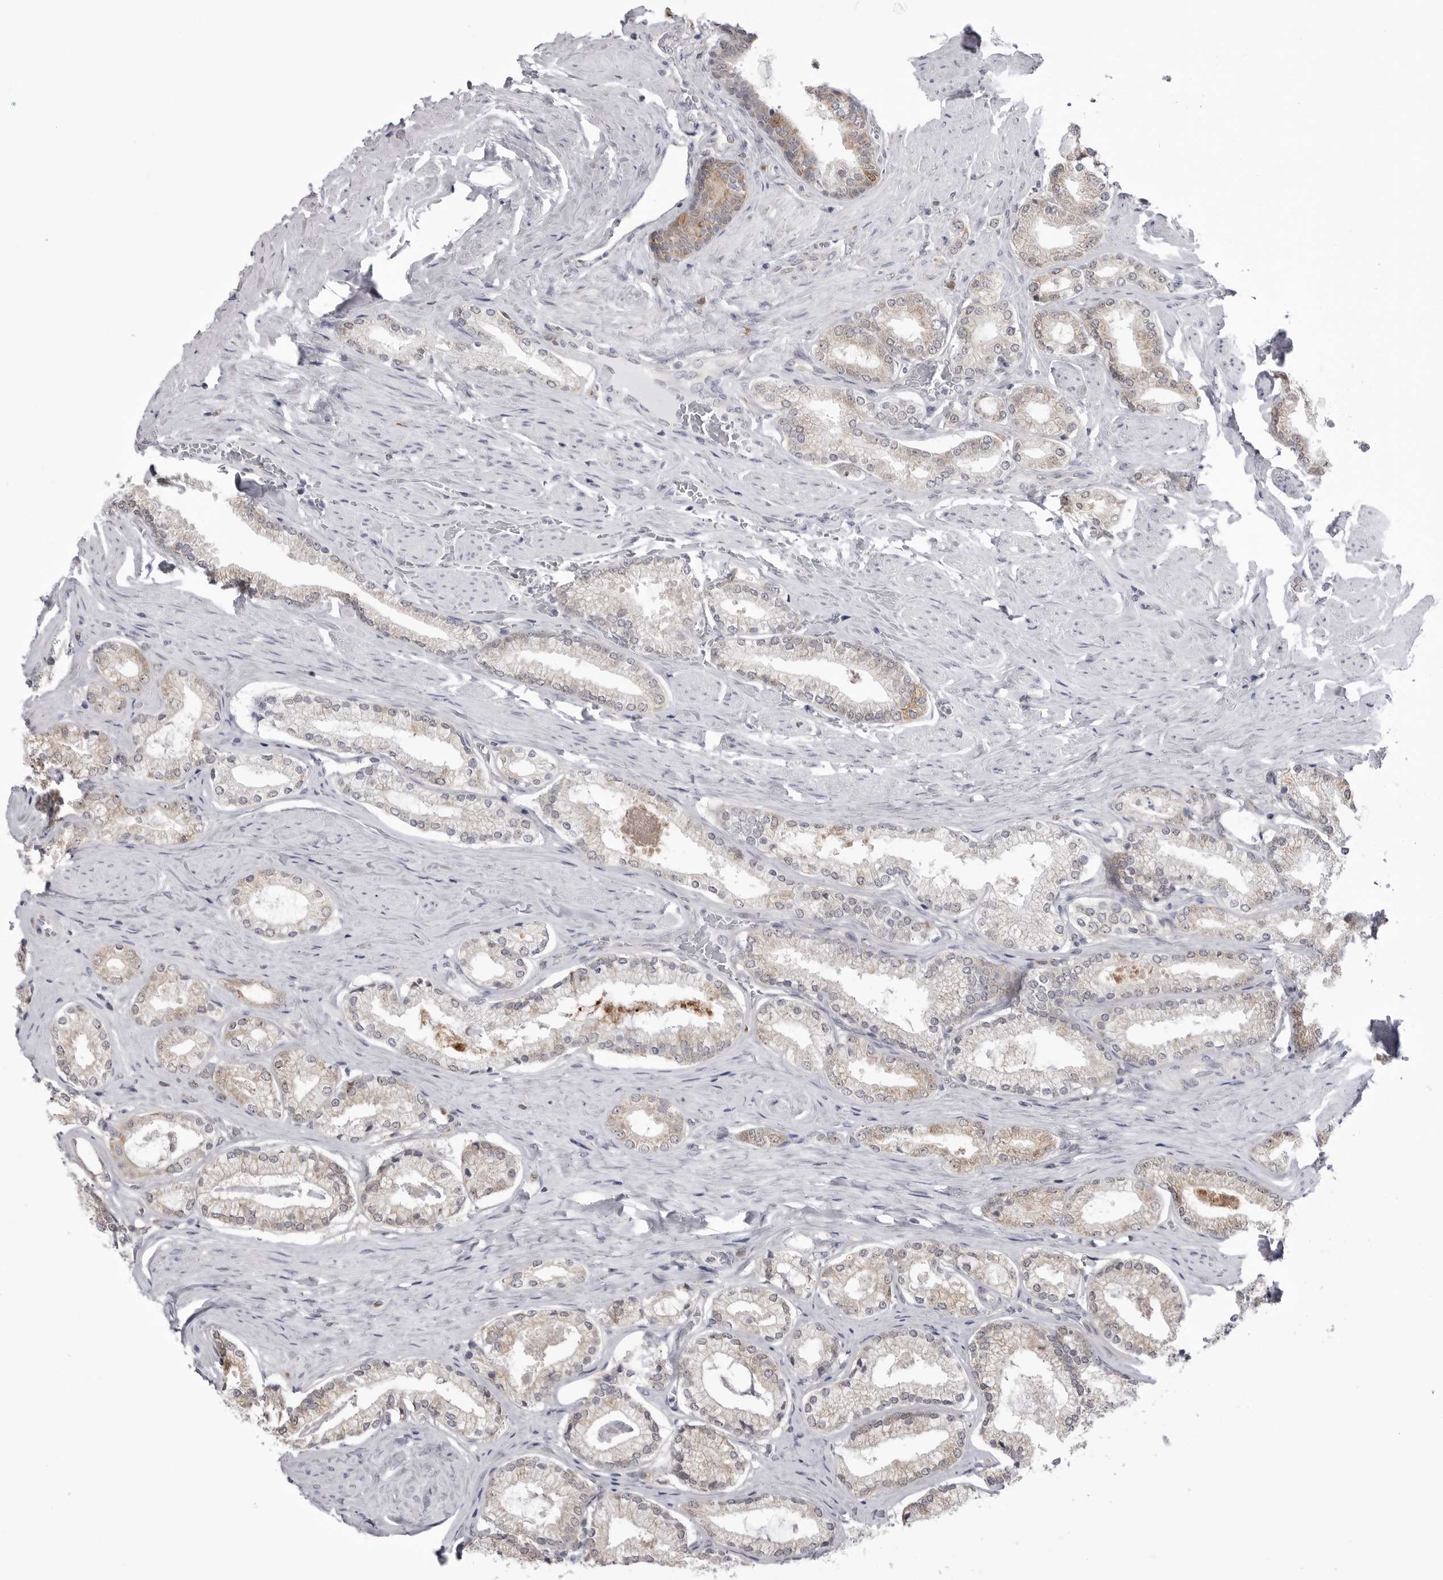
{"staining": {"intensity": "negative", "quantity": "none", "location": "none"}, "tissue": "prostate cancer", "cell_type": "Tumor cells", "image_type": "cancer", "snomed": [{"axis": "morphology", "description": "Adenocarcinoma, Low grade"}, {"axis": "topography", "description": "Prostate"}], "caption": "A micrograph of human adenocarcinoma (low-grade) (prostate) is negative for staining in tumor cells.", "gene": "FH", "patient": {"sex": "male", "age": 71}}